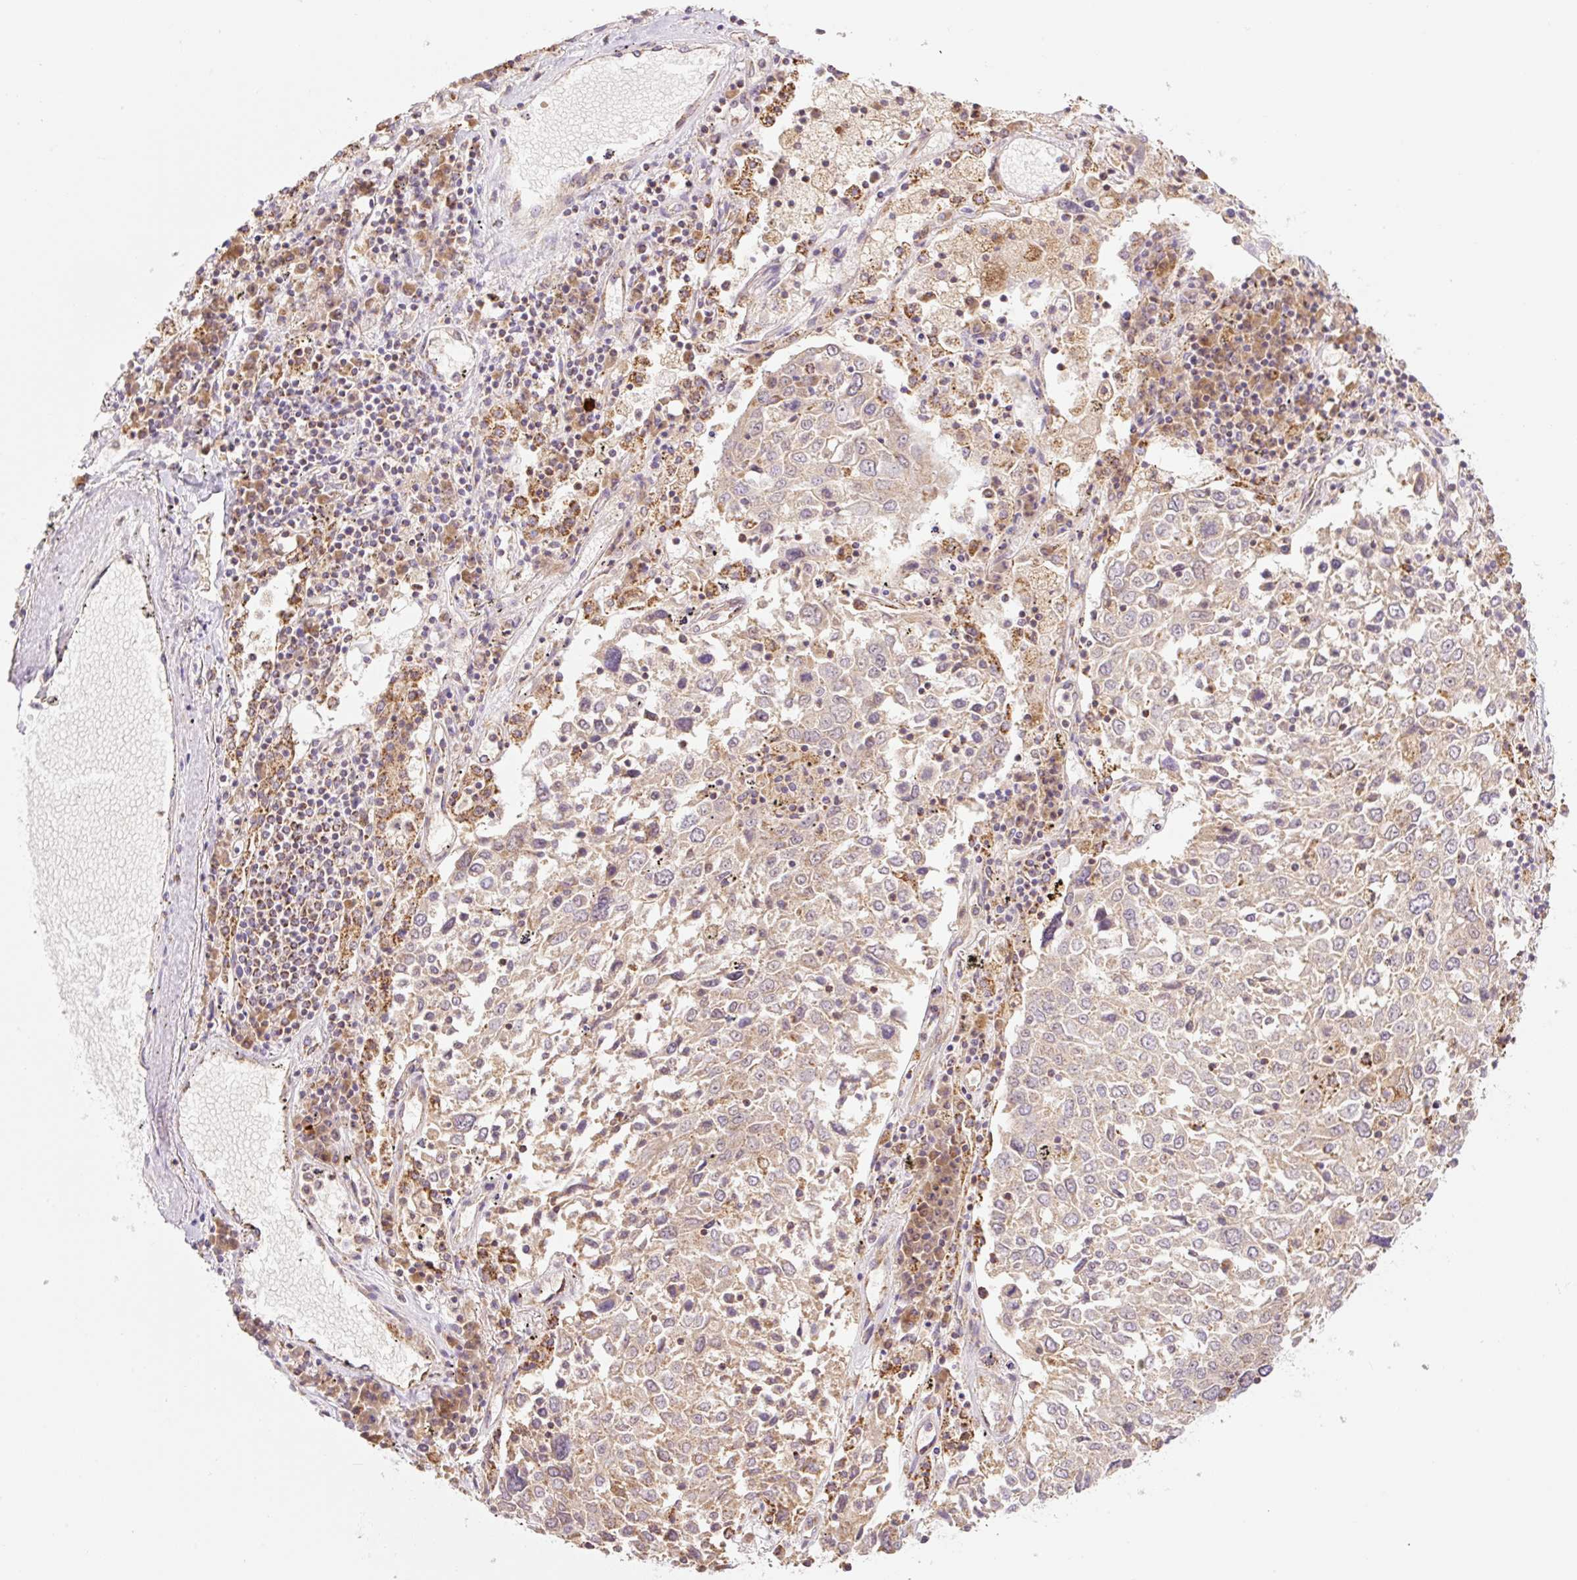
{"staining": {"intensity": "weak", "quantity": ">75%", "location": "cytoplasmic/membranous"}, "tissue": "lung cancer", "cell_type": "Tumor cells", "image_type": "cancer", "snomed": [{"axis": "morphology", "description": "Squamous cell carcinoma, NOS"}, {"axis": "topography", "description": "Lung"}], "caption": "Immunohistochemistry (IHC) staining of lung cancer (squamous cell carcinoma), which shows low levels of weak cytoplasmic/membranous expression in about >75% of tumor cells indicating weak cytoplasmic/membranous protein positivity. The staining was performed using DAB (3,3'-diaminobenzidine) (brown) for protein detection and nuclei were counterstained in hematoxylin (blue).", "gene": "GOSR2", "patient": {"sex": "male", "age": 65}}